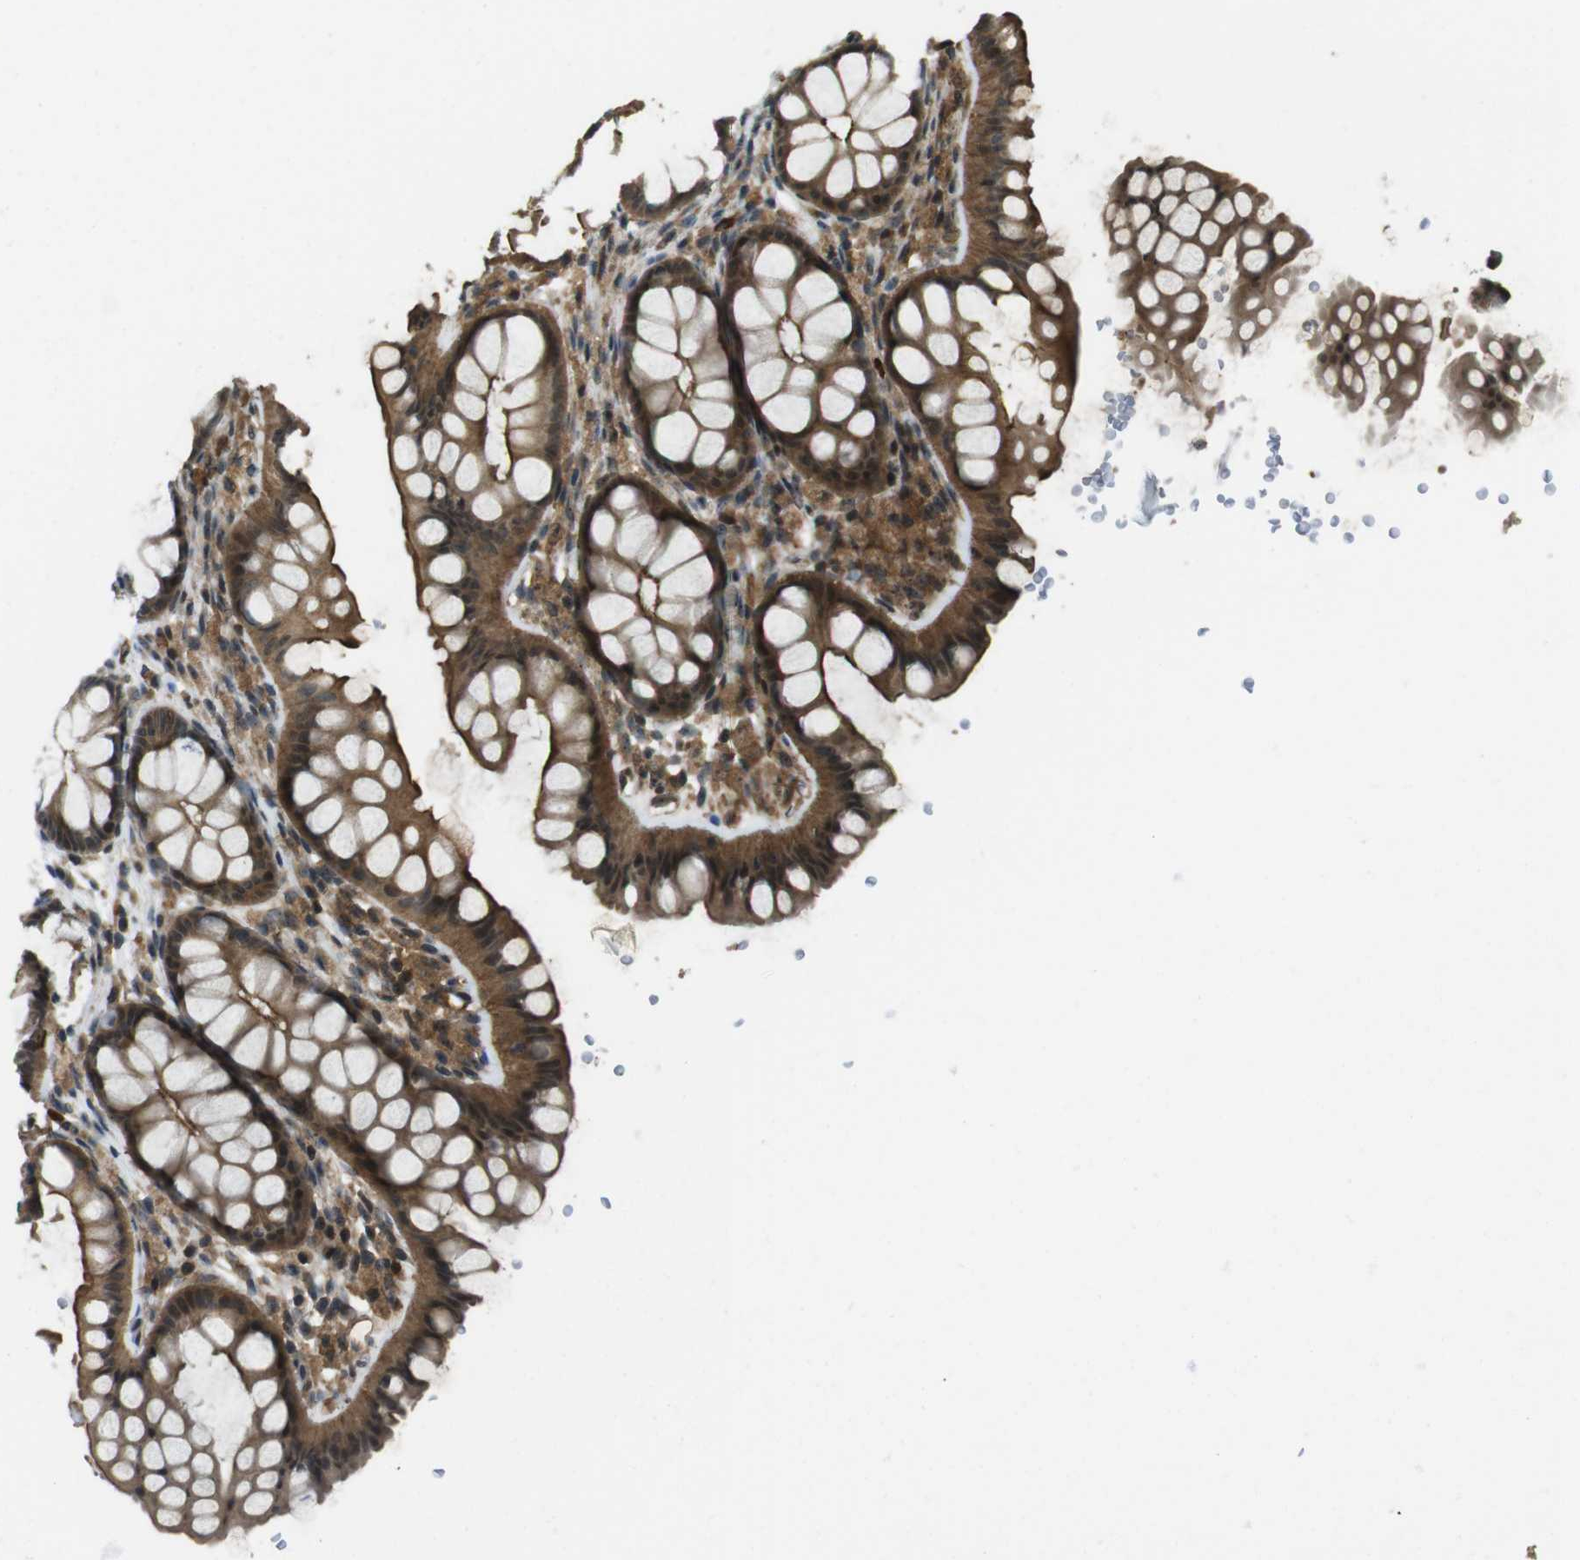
{"staining": {"intensity": "strong", "quantity": ">75%", "location": "cytoplasmic/membranous"}, "tissue": "colon", "cell_type": "Endothelial cells", "image_type": "normal", "snomed": [{"axis": "morphology", "description": "Normal tissue, NOS"}, {"axis": "topography", "description": "Colon"}], "caption": "Protein staining by immunohistochemistry (IHC) reveals strong cytoplasmic/membranous positivity in approximately >75% of endothelial cells in benign colon.", "gene": "TIAM2", "patient": {"sex": "female", "age": 55}}